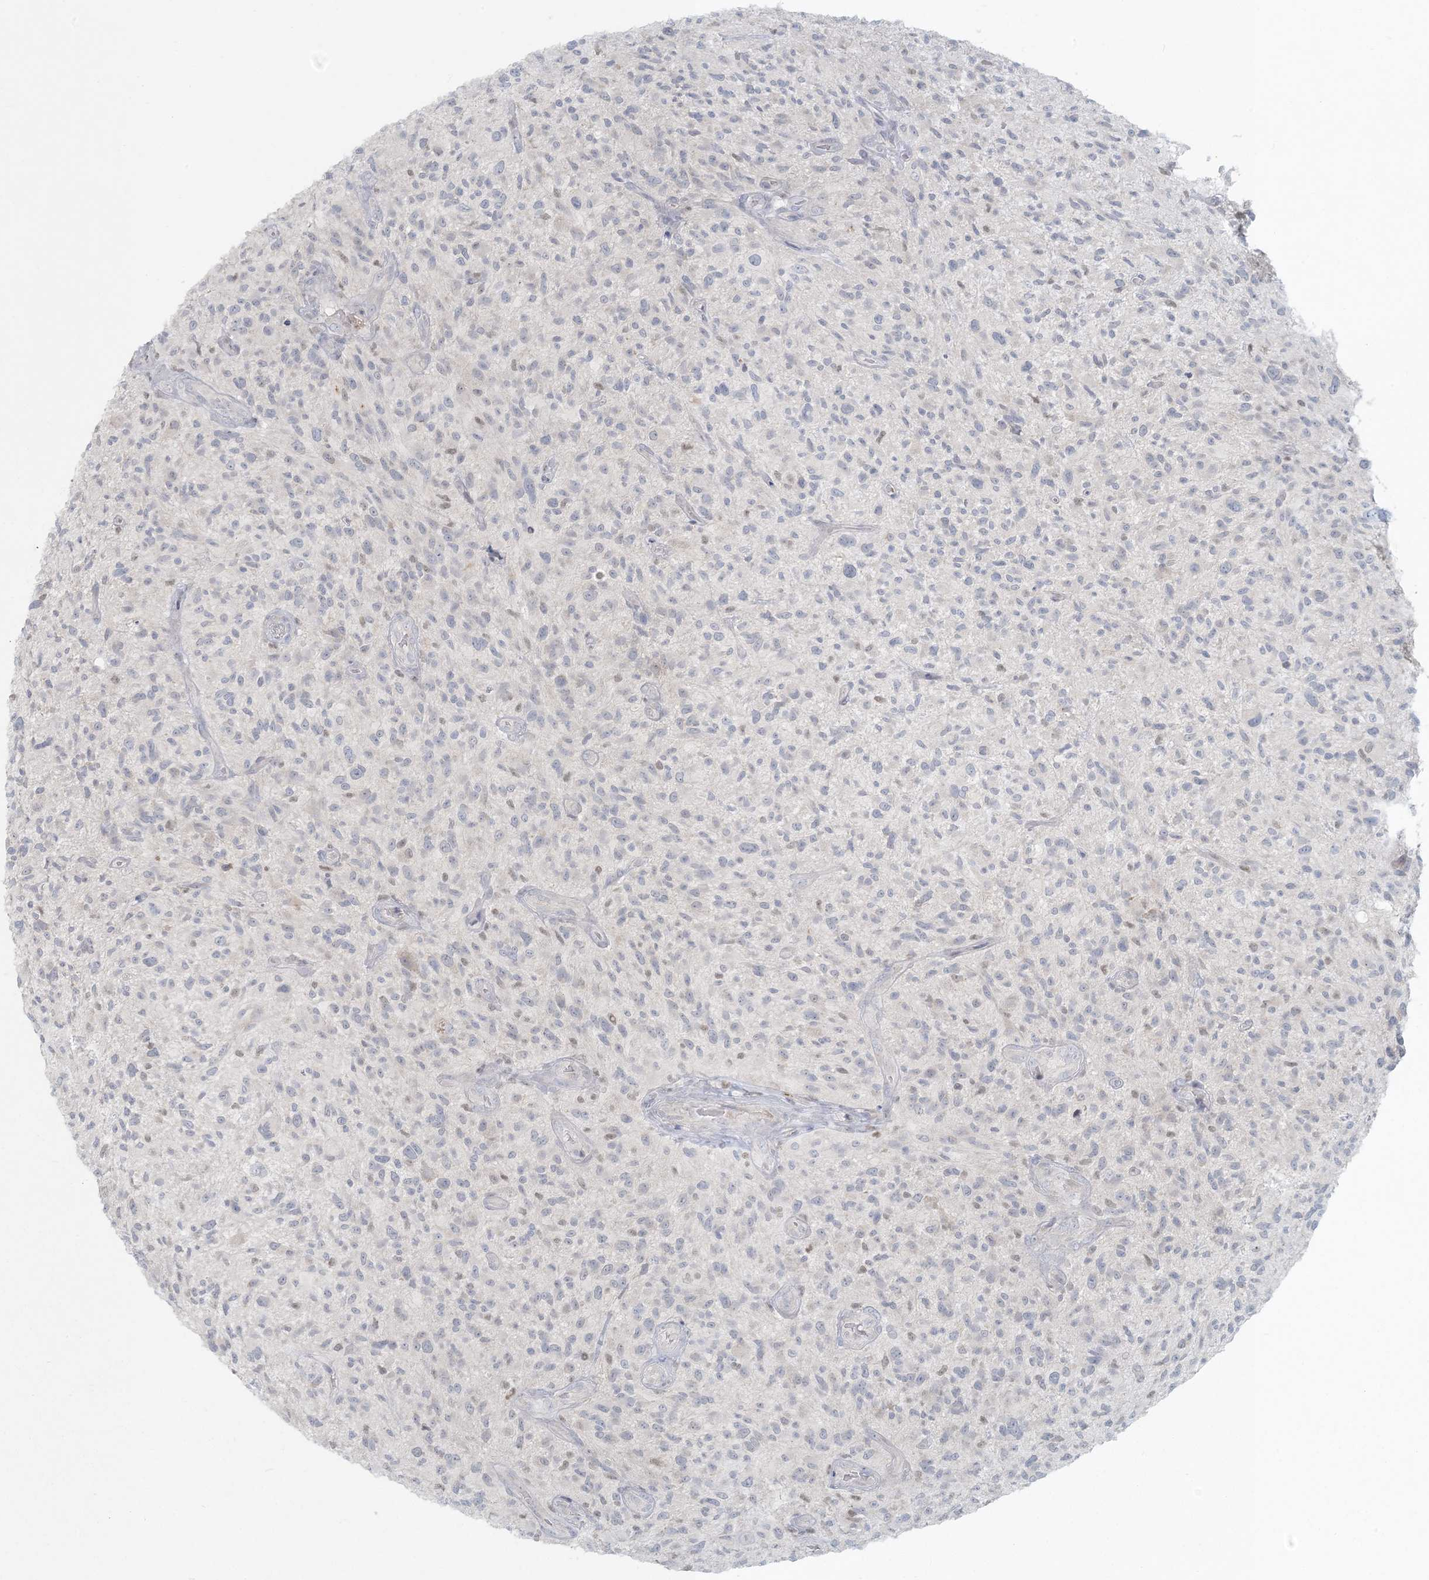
{"staining": {"intensity": "negative", "quantity": "none", "location": "none"}, "tissue": "glioma", "cell_type": "Tumor cells", "image_type": "cancer", "snomed": [{"axis": "morphology", "description": "Glioma, malignant, High grade"}, {"axis": "topography", "description": "Brain"}], "caption": "DAB (3,3'-diaminobenzidine) immunohistochemical staining of glioma displays no significant staining in tumor cells. (DAB immunohistochemistry with hematoxylin counter stain).", "gene": "CTDNEP1", "patient": {"sex": "male", "age": 47}}